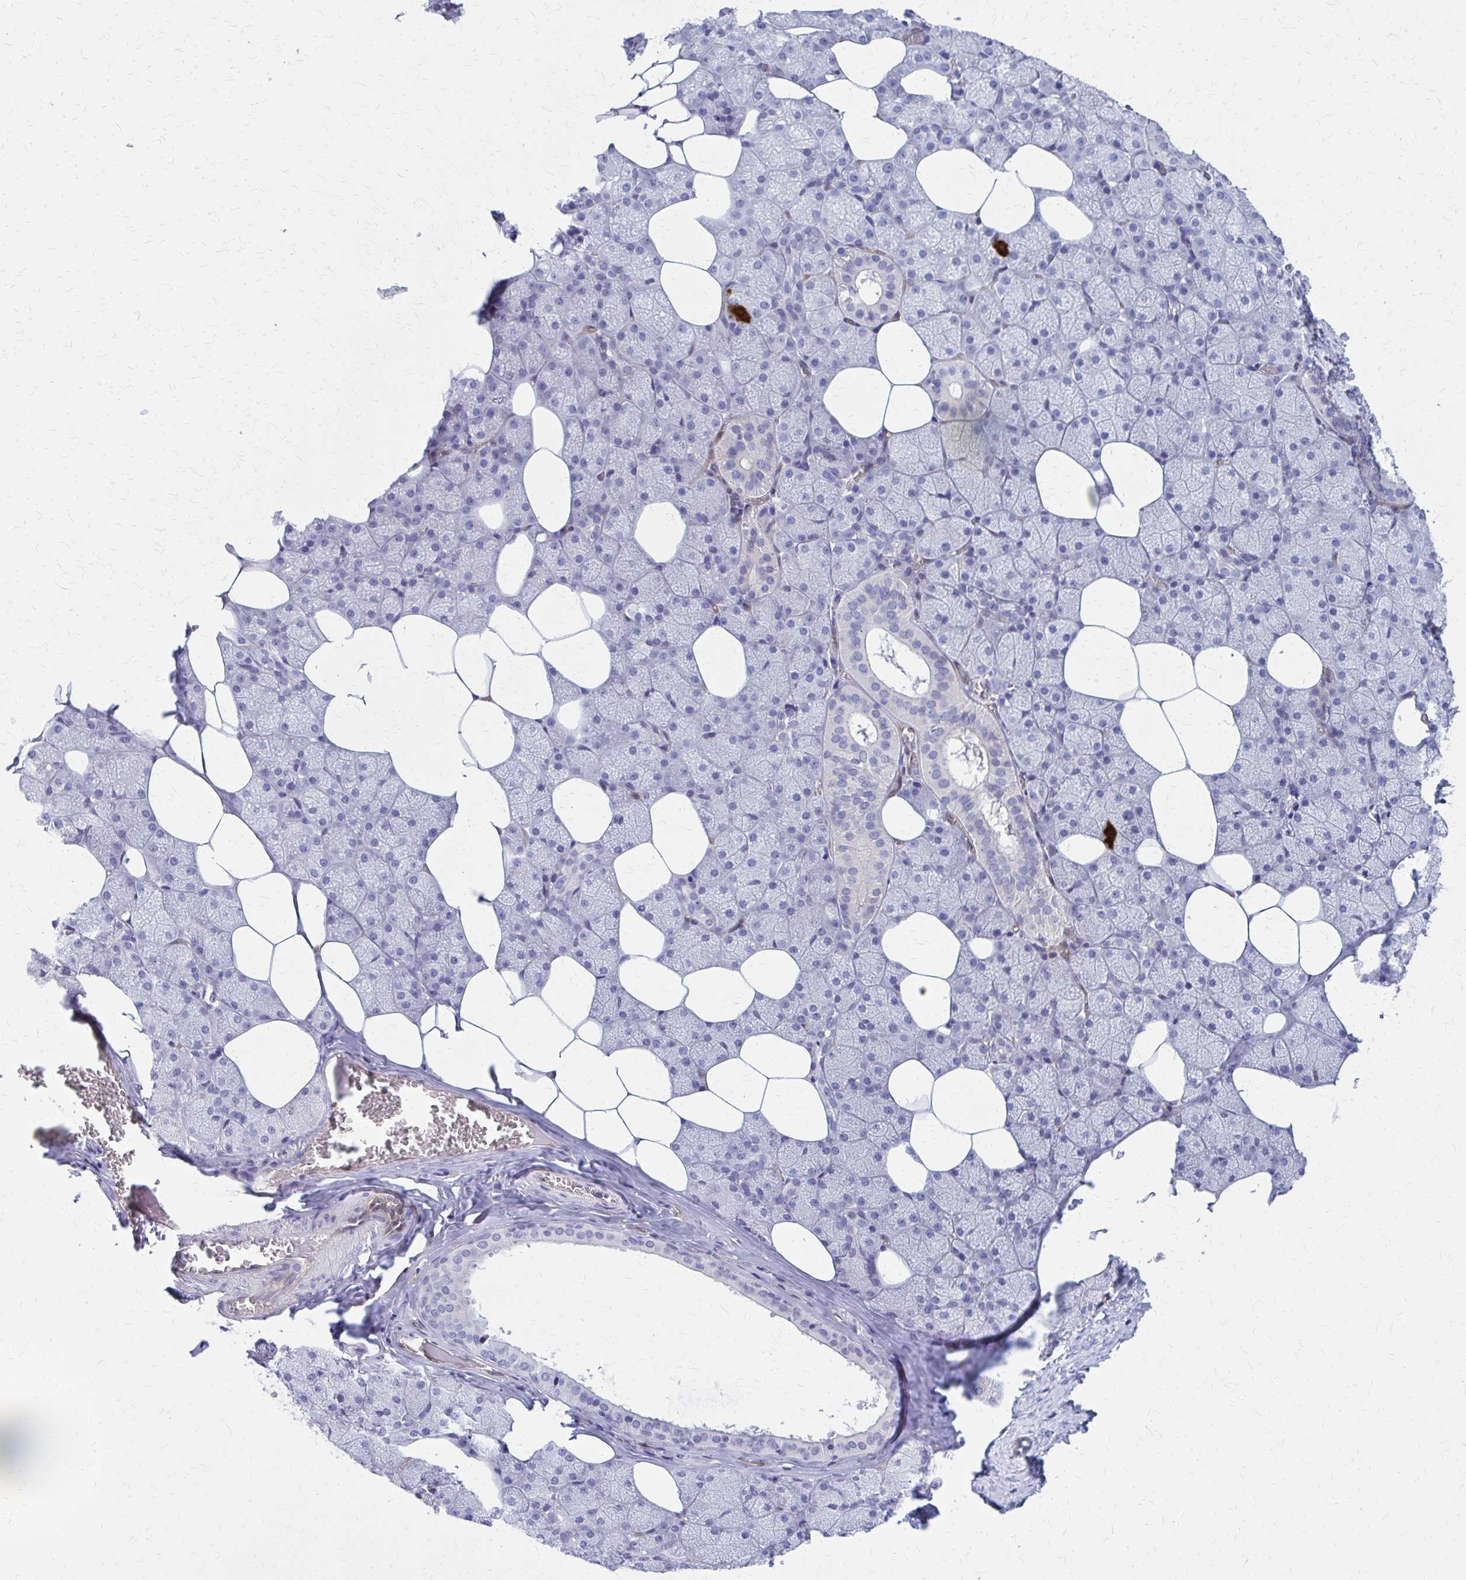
{"staining": {"intensity": "negative", "quantity": "none", "location": "none"}, "tissue": "salivary gland", "cell_type": "Glandular cells", "image_type": "normal", "snomed": [{"axis": "morphology", "description": "Normal tissue, NOS"}, {"axis": "topography", "description": "Salivary gland"}, {"axis": "topography", "description": "Peripheral nerve tissue"}], "caption": "High magnification brightfield microscopy of normal salivary gland stained with DAB (brown) and counterstained with hematoxylin (blue): glandular cells show no significant expression. (DAB (3,3'-diaminobenzidine) IHC visualized using brightfield microscopy, high magnification).", "gene": "CLIC2", "patient": {"sex": "male", "age": 38}}